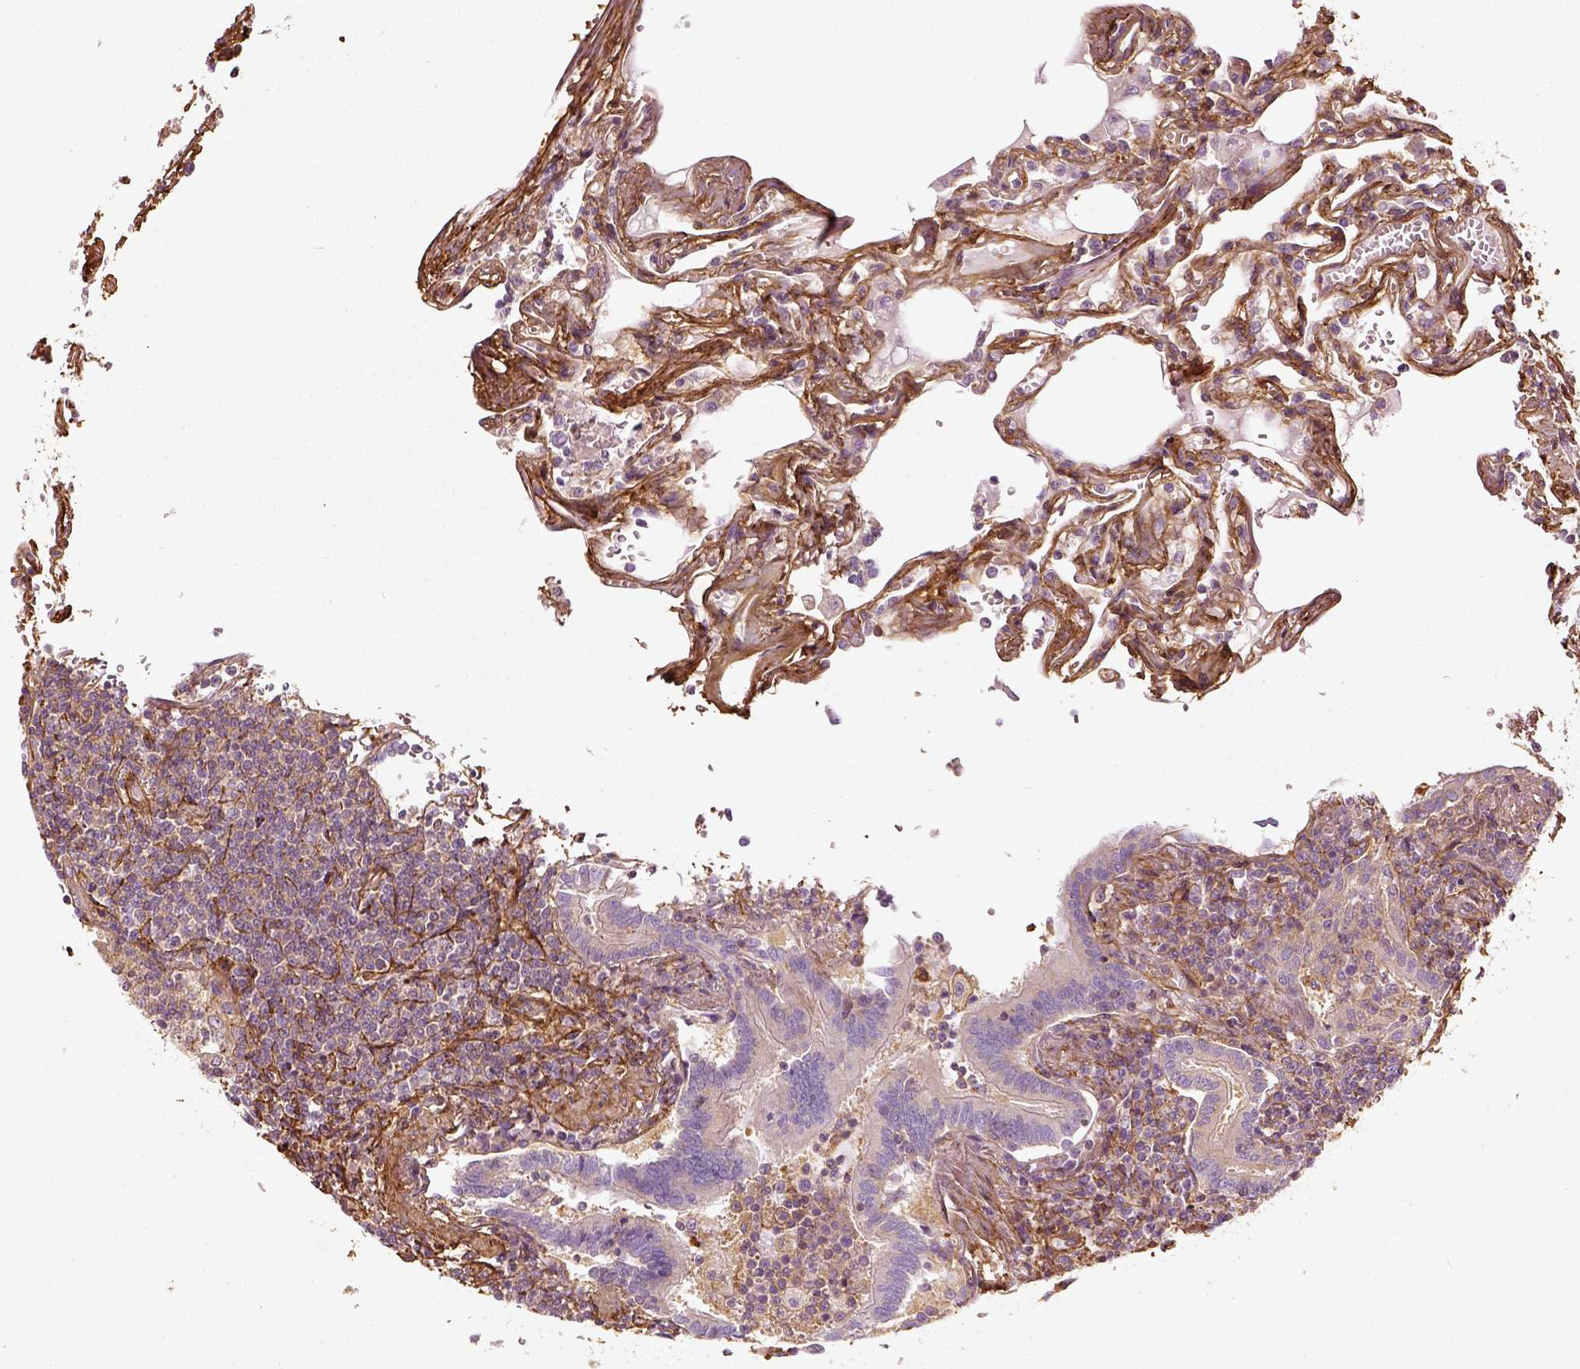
{"staining": {"intensity": "weak", "quantity": ">75%", "location": "cytoplasmic/membranous"}, "tissue": "lymphoma", "cell_type": "Tumor cells", "image_type": "cancer", "snomed": [{"axis": "morphology", "description": "Malignant lymphoma, non-Hodgkin's type, Low grade"}, {"axis": "topography", "description": "Lung"}], "caption": "Human malignant lymphoma, non-Hodgkin's type (low-grade) stained with a protein marker exhibits weak staining in tumor cells.", "gene": "COL6A2", "patient": {"sex": "female", "age": 71}}